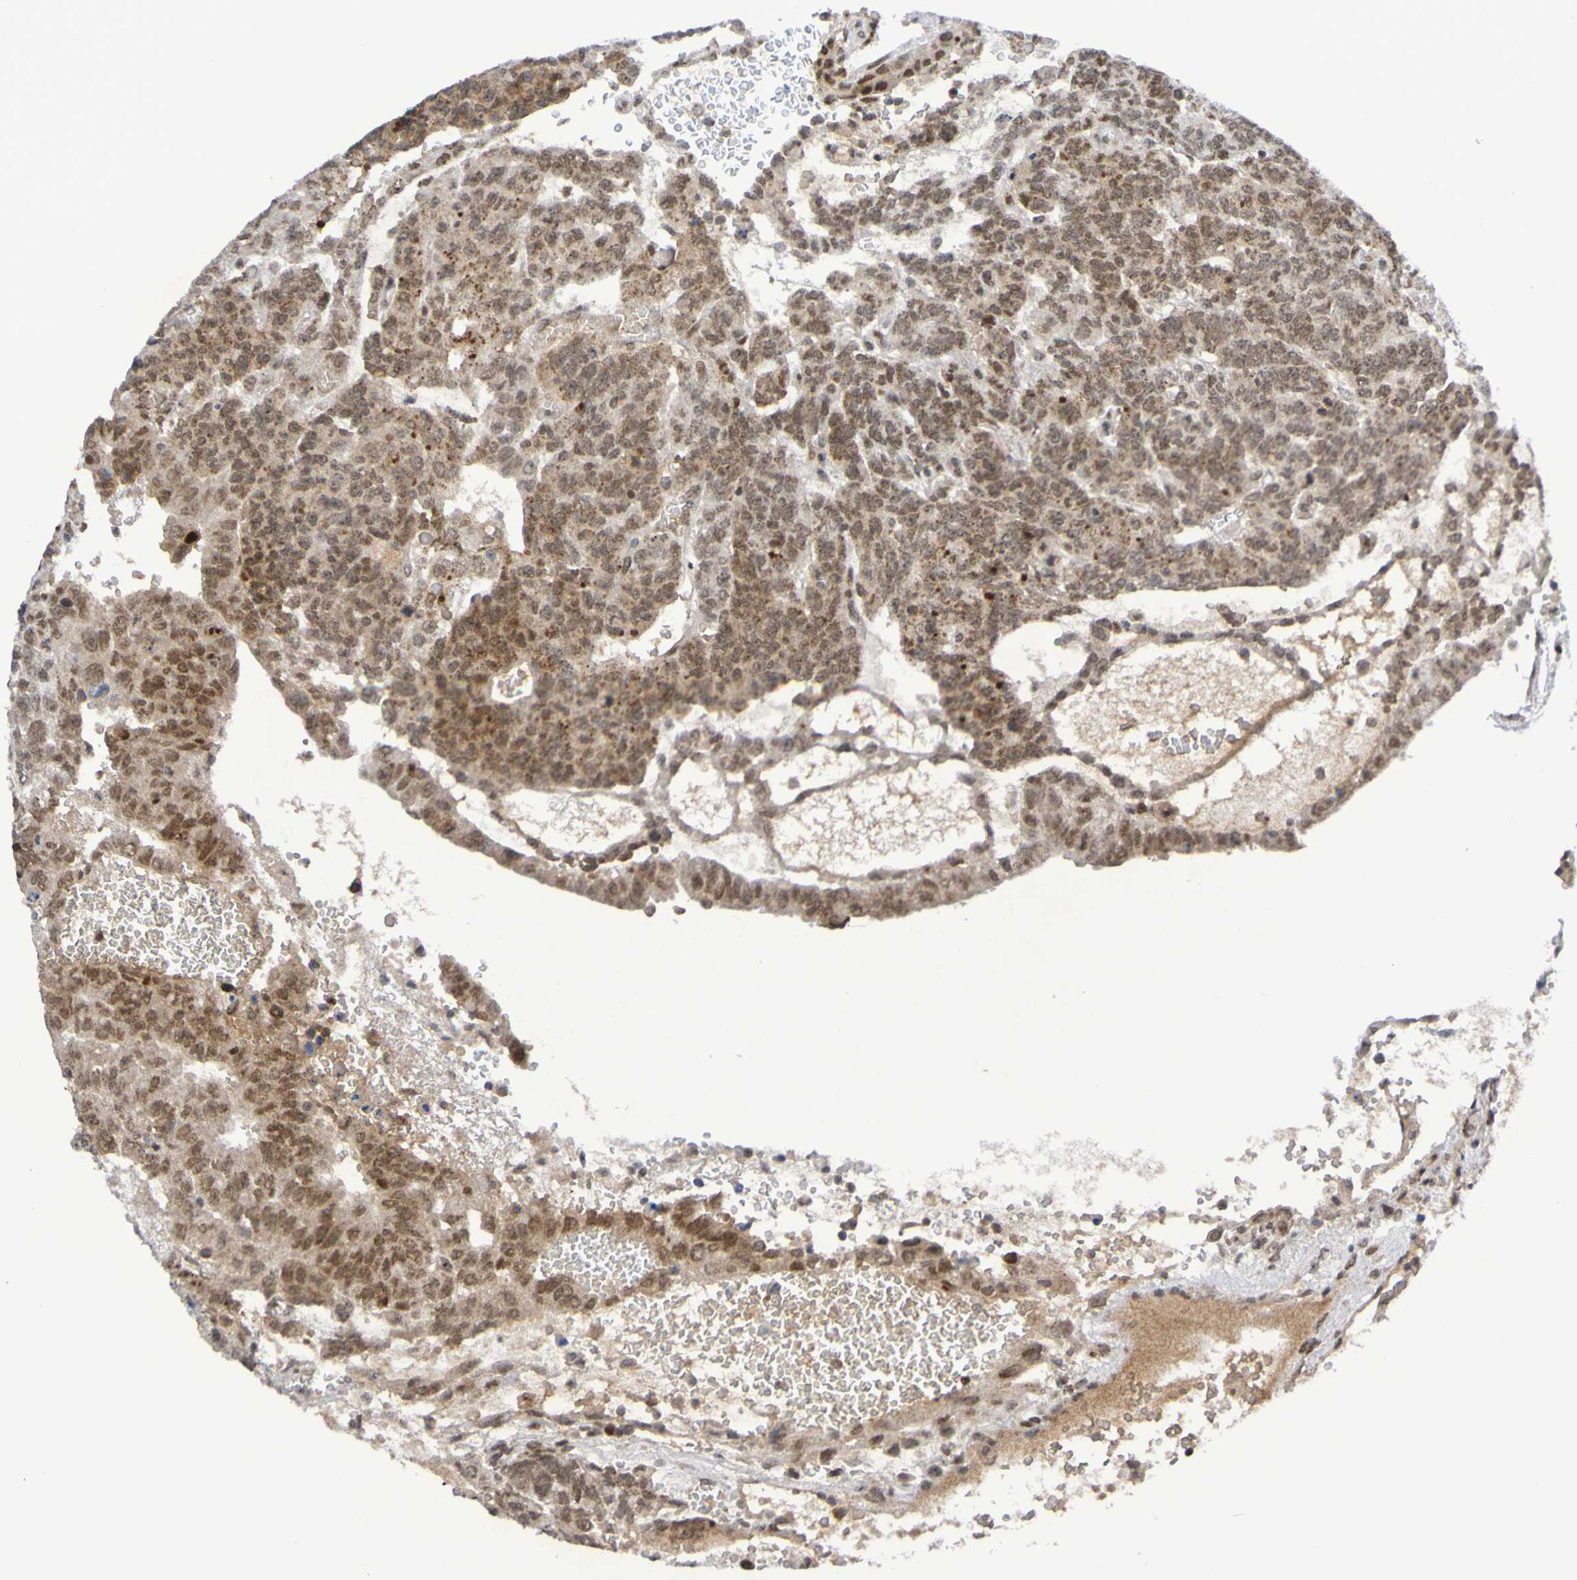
{"staining": {"intensity": "moderate", "quantity": ">75%", "location": "cytoplasmic/membranous,nuclear"}, "tissue": "testis cancer", "cell_type": "Tumor cells", "image_type": "cancer", "snomed": [{"axis": "morphology", "description": "Seminoma, NOS"}, {"axis": "morphology", "description": "Carcinoma, Embryonal, NOS"}, {"axis": "topography", "description": "Testis"}], "caption": "Immunohistochemical staining of human embryonal carcinoma (testis) exhibits medium levels of moderate cytoplasmic/membranous and nuclear expression in approximately >75% of tumor cells.", "gene": "ITLN1", "patient": {"sex": "male", "age": 52}}